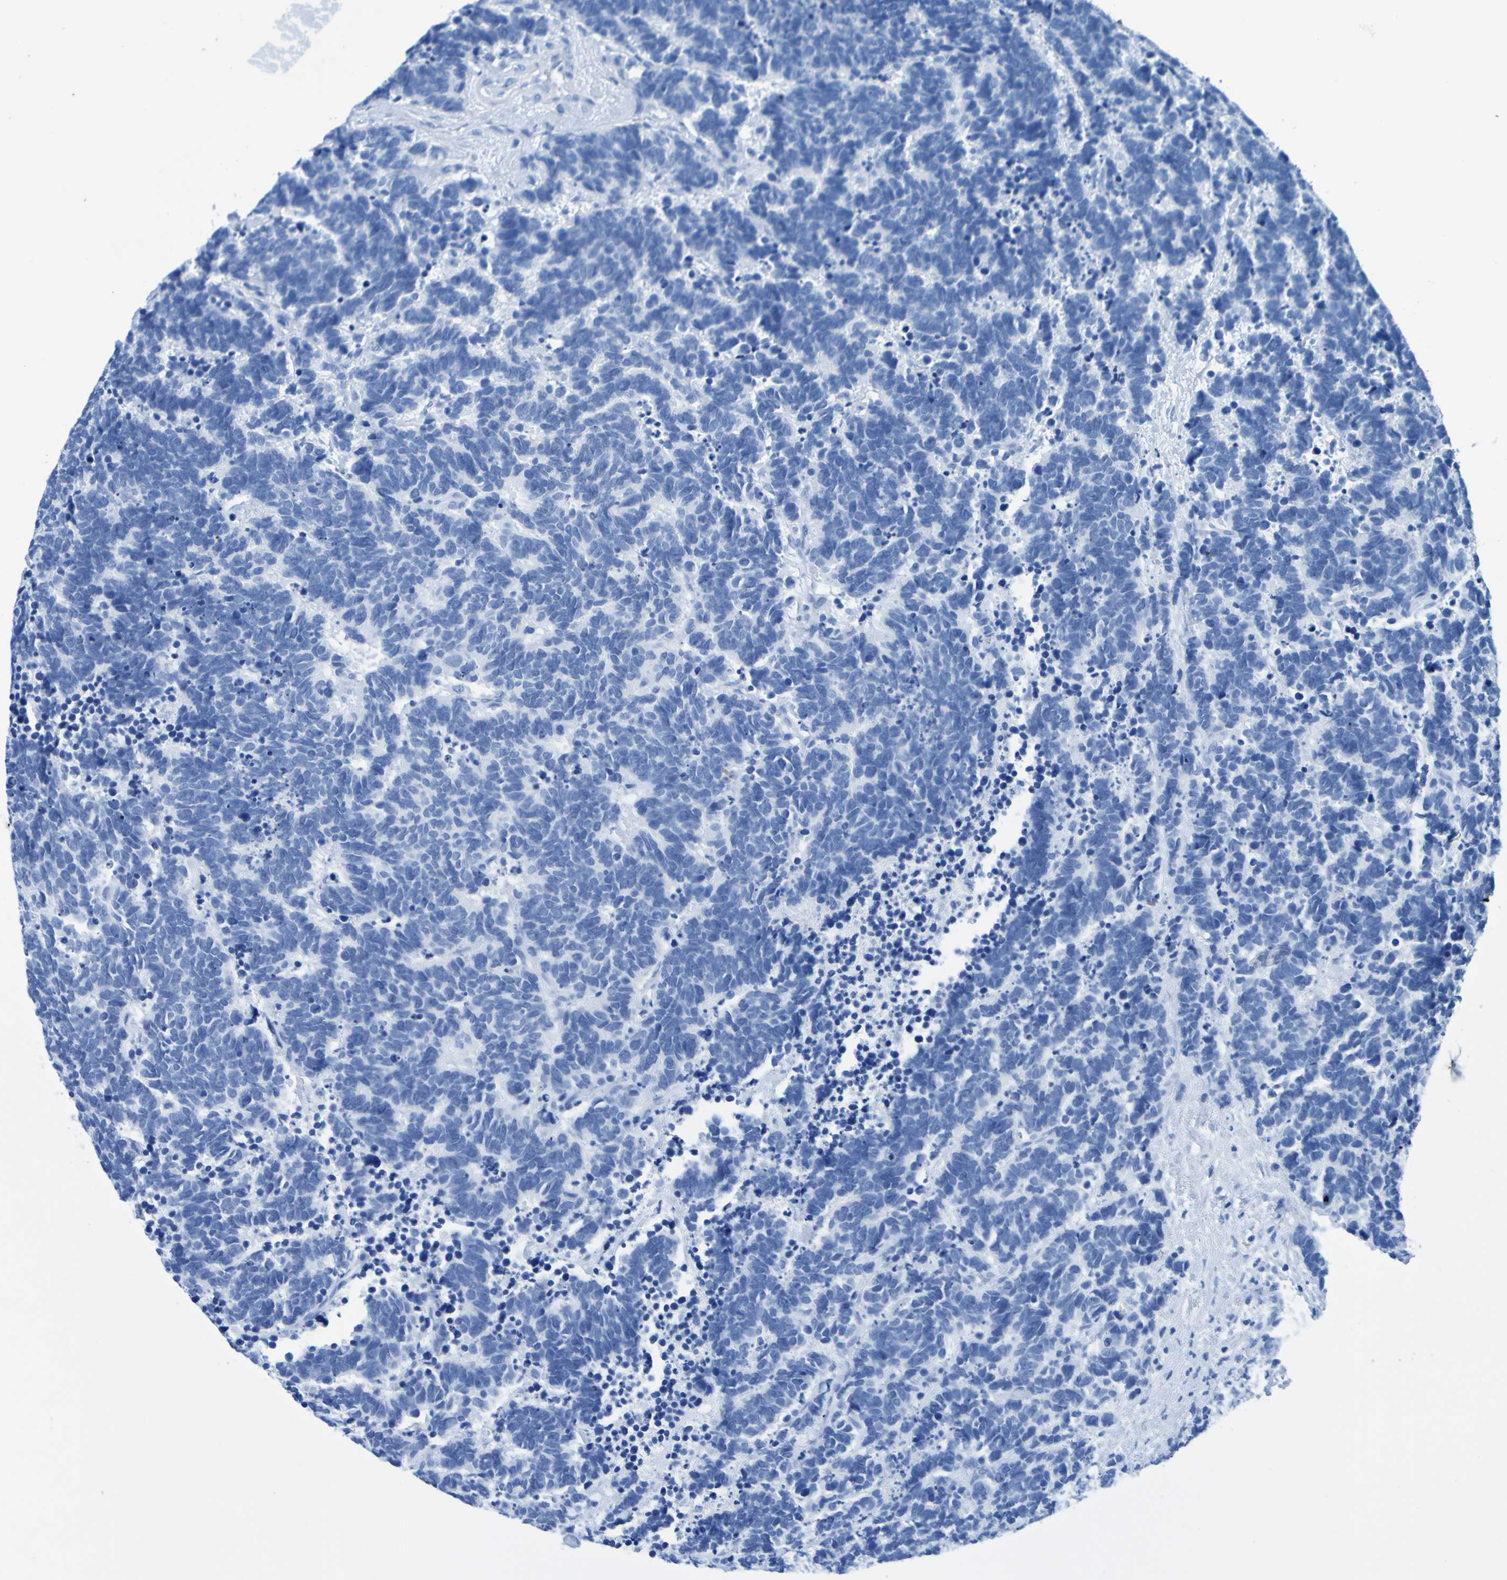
{"staining": {"intensity": "negative", "quantity": "none", "location": "none"}, "tissue": "carcinoid", "cell_type": "Tumor cells", "image_type": "cancer", "snomed": [{"axis": "morphology", "description": "Carcinoma, NOS"}, {"axis": "morphology", "description": "Carcinoid, malignant, NOS"}, {"axis": "topography", "description": "Urinary bladder"}], "caption": "Carcinoma stained for a protein using IHC reveals no staining tumor cells.", "gene": "DPEP1", "patient": {"sex": "male", "age": 57}}